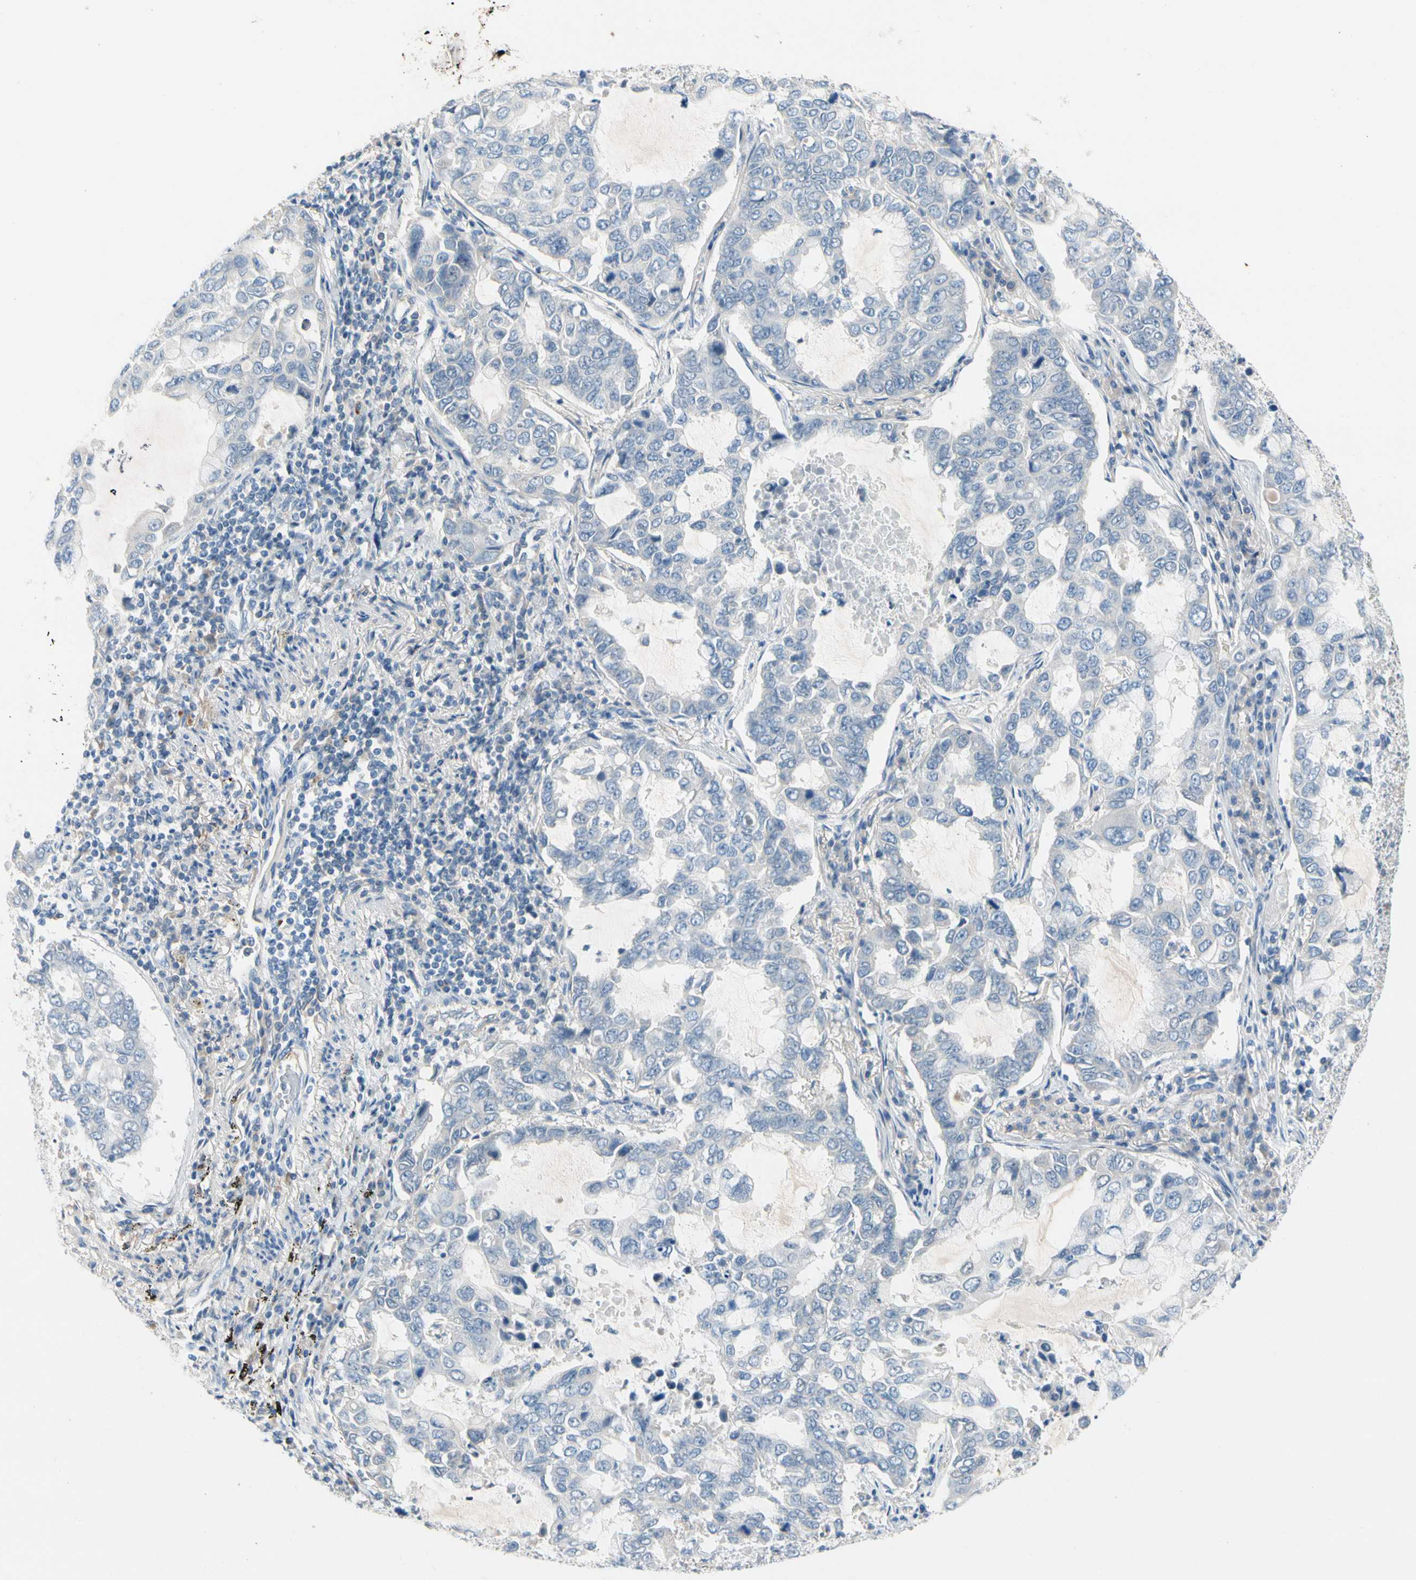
{"staining": {"intensity": "negative", "quantity": "none", "location": "none"}, "tissue": "lung cancer", "cell_type": "Tumor cells", "image_type": "cancer", "snomed": [{"axis": "morphology", "description": "Adenocarcinoma, NOS"}, {"axis": "topography", "description": "Lung"}], "caption": "IHC histopathology image of human adenocarcinoma (lung) stained for a protein (brown), which exhibits no staining in tumor cells.", "gene": "CNDP1", "patient": {"sex": "male", "age": 64}}